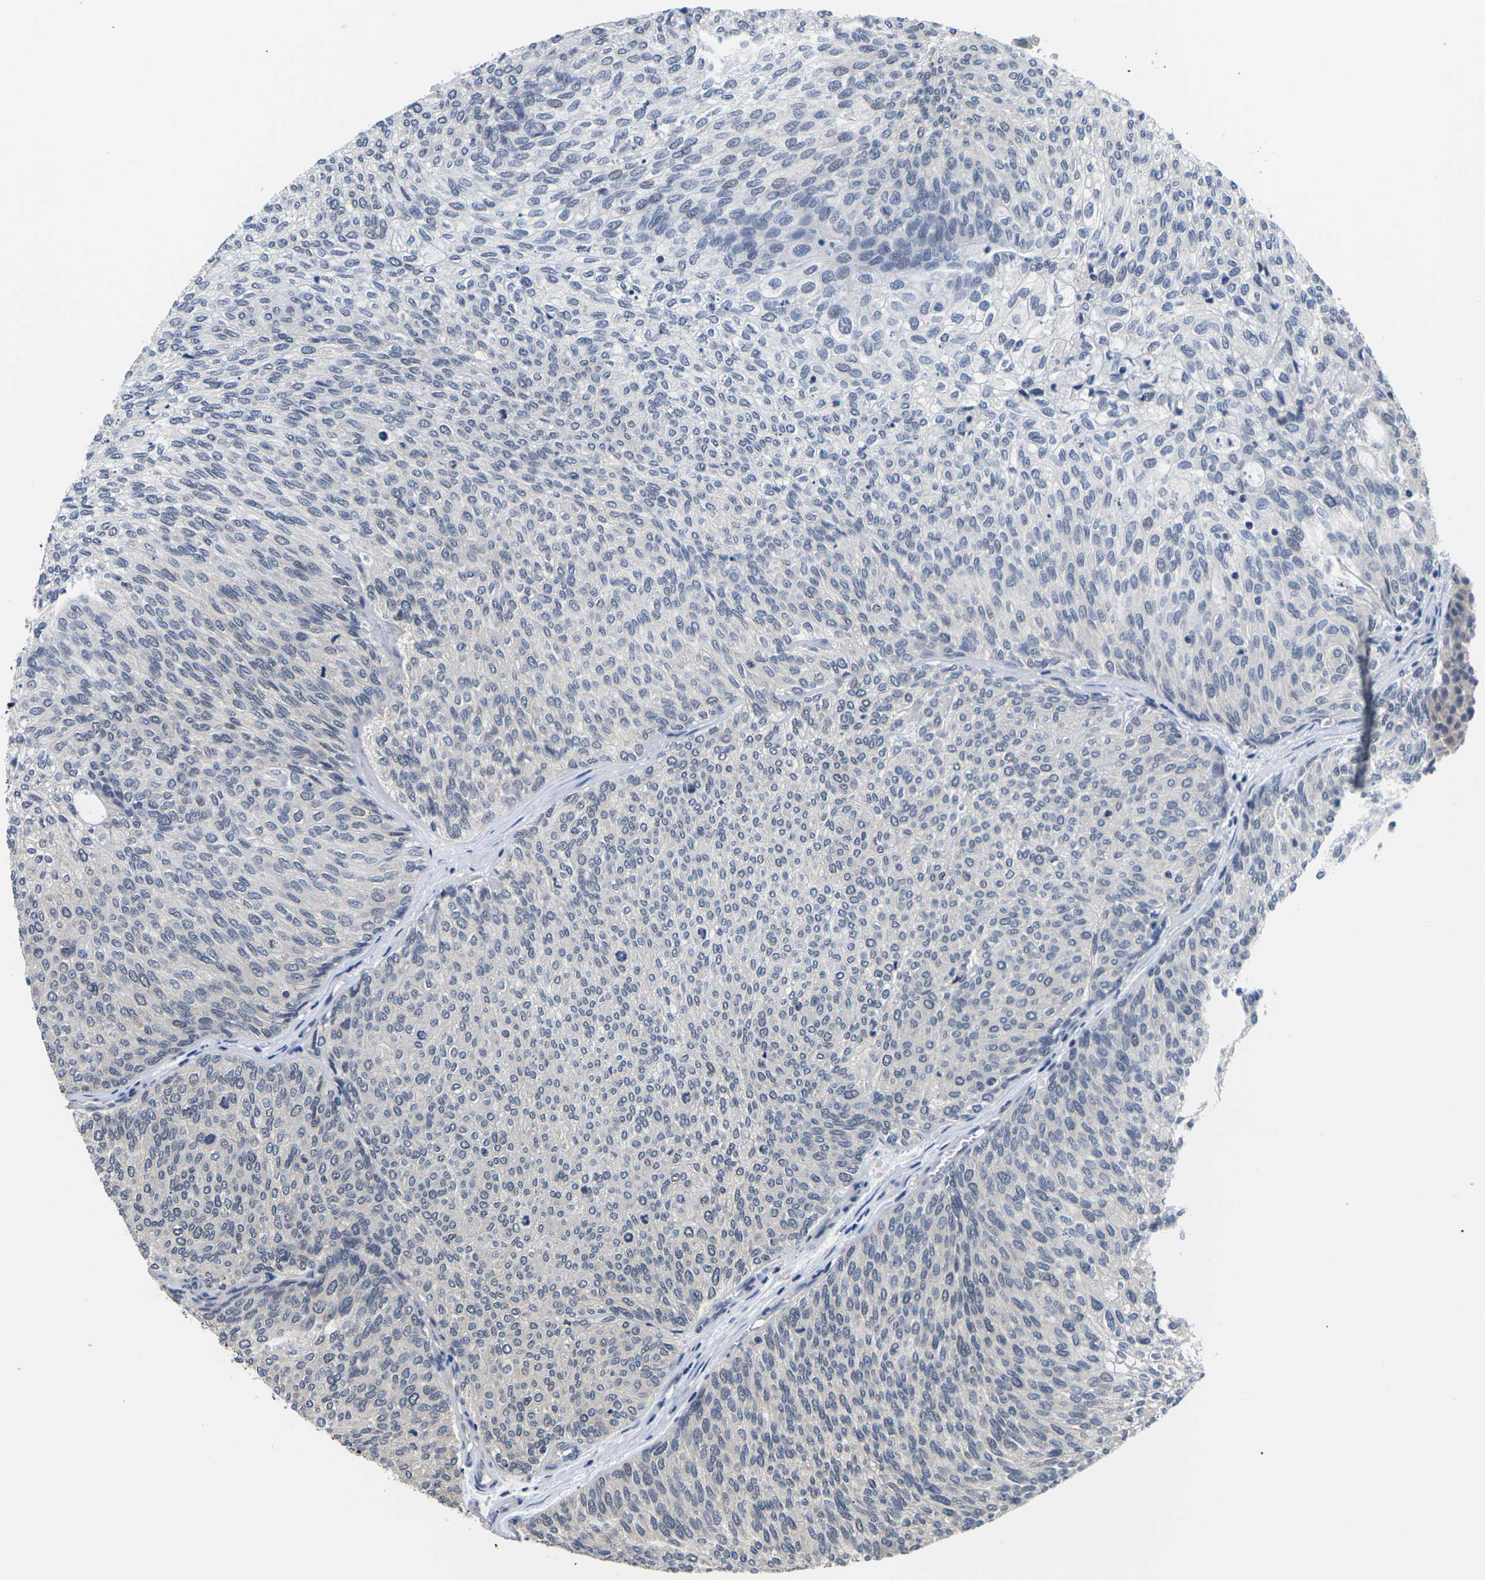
{"staining": {"intensity": "negative", "quantity": "none", "location": "none"}, "tissue": "urothelial cancer", "cell_type": "Tumor cells", "image_type": "cancer", "snomed": [{"axis": "morphology", "description": "Urothelial carcinoma, Low grade"}, {"axis": "topography", "description": "Urinary bladder"}], "caption": "Immunohistochemical staining of human low-grade urothelial carcinoma demonstrates no significant expression in tumor cells.", "gene": "ST6GAL2", "patient": {"sex": "female", "age": 79}}